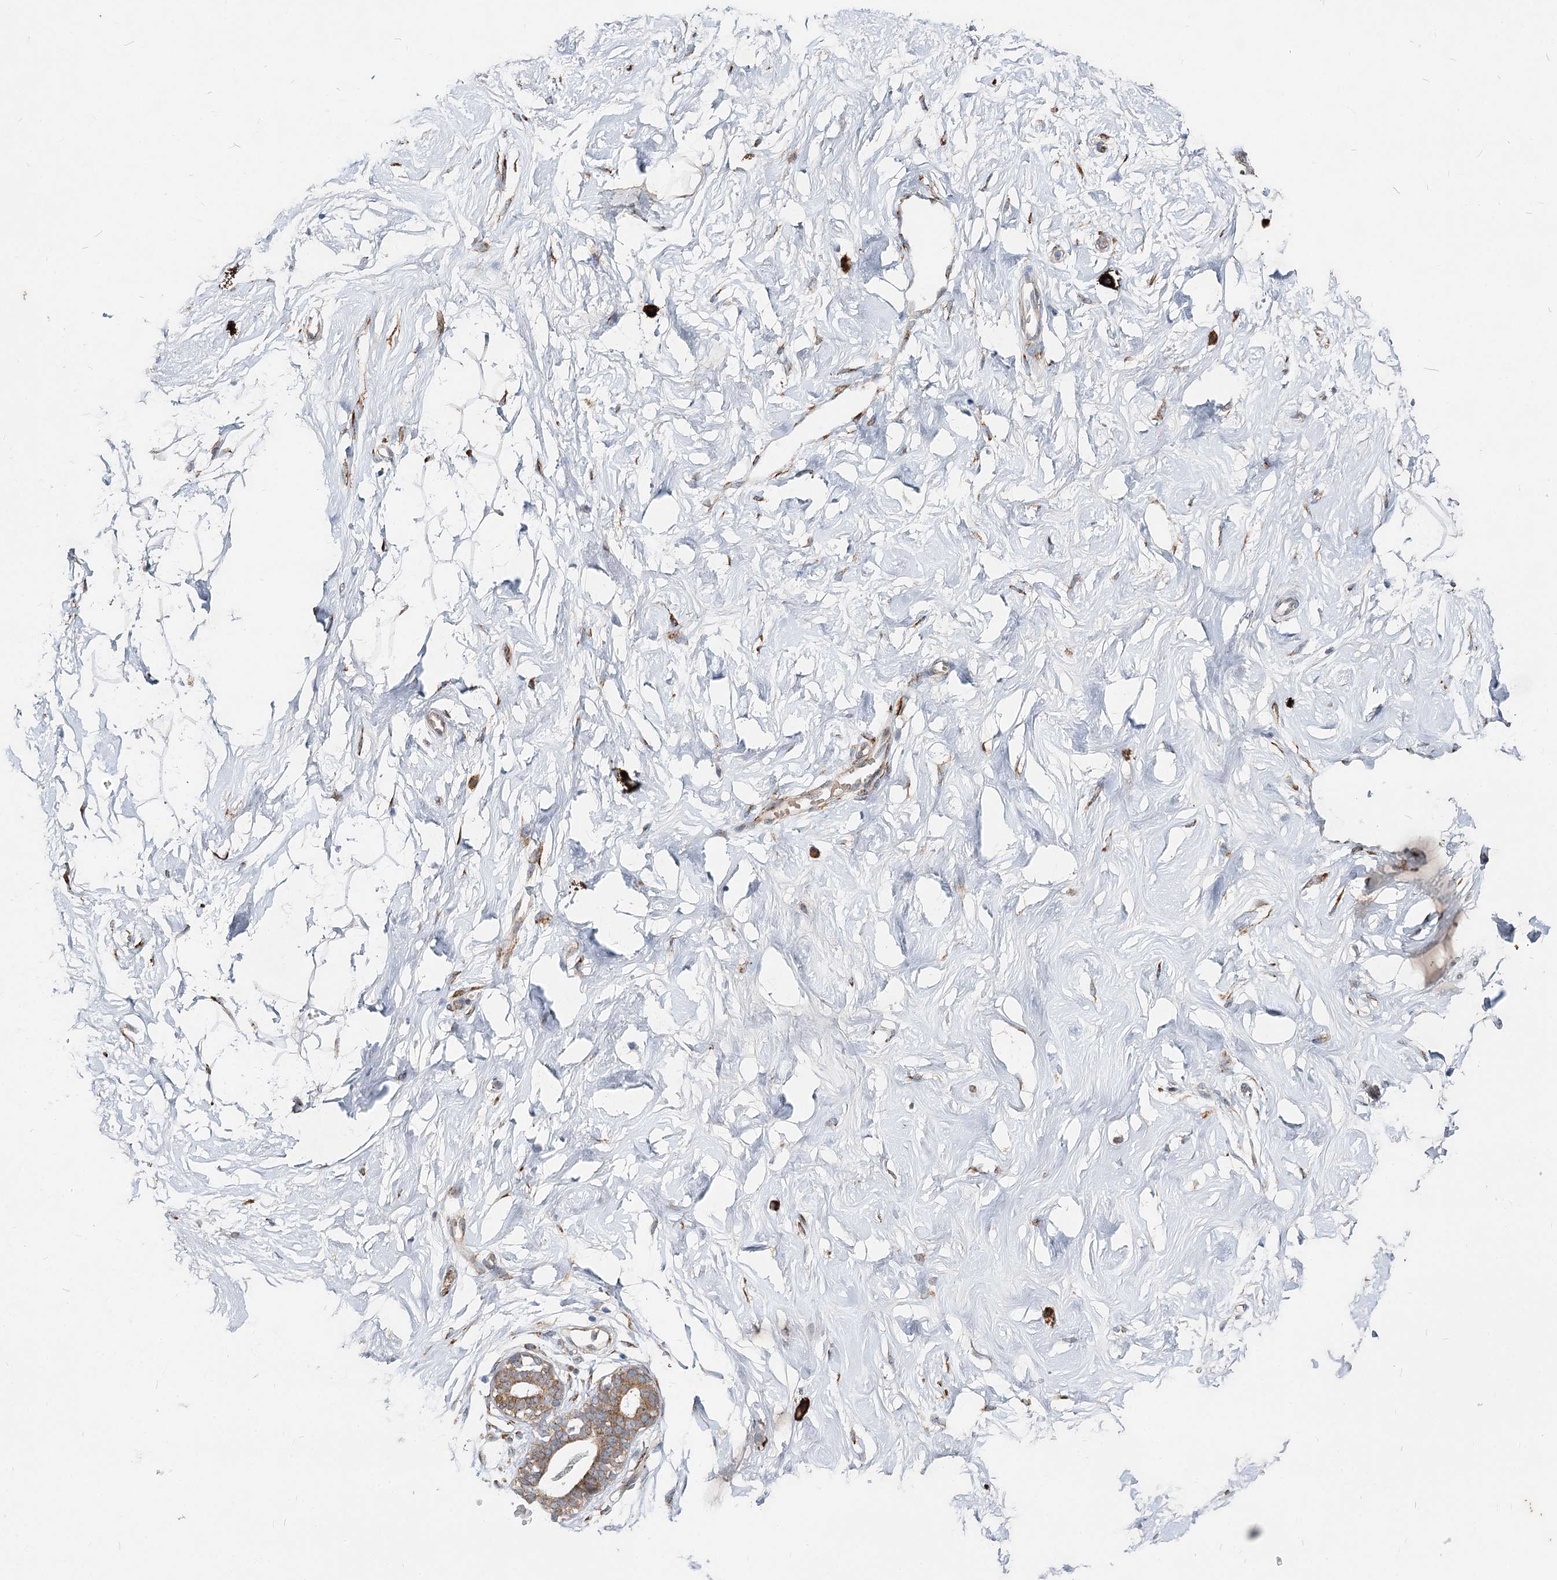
{"staining": {"intensity": "negative", "quantity": "none", "location": "none"}, "tissue": "breast", "cell_type": "Adipocytes", "image_type": "normal", "snomed": [{"axis": "morphology", "description": "Normal tissue, NOS"}, {"axis": "morphology", "description": "Adenoma, NOS"}, {"axis": "topography", "description": "Breast"}], "caption": "An immunohistochemistry image of benign breast is shown. There is no staining in adipocytes of breast. (Brightfield microscopy of DAB immunohistochemistry at high magnification).", "gene": "SPART", "patient": {"sex": "female", "age": 23}}